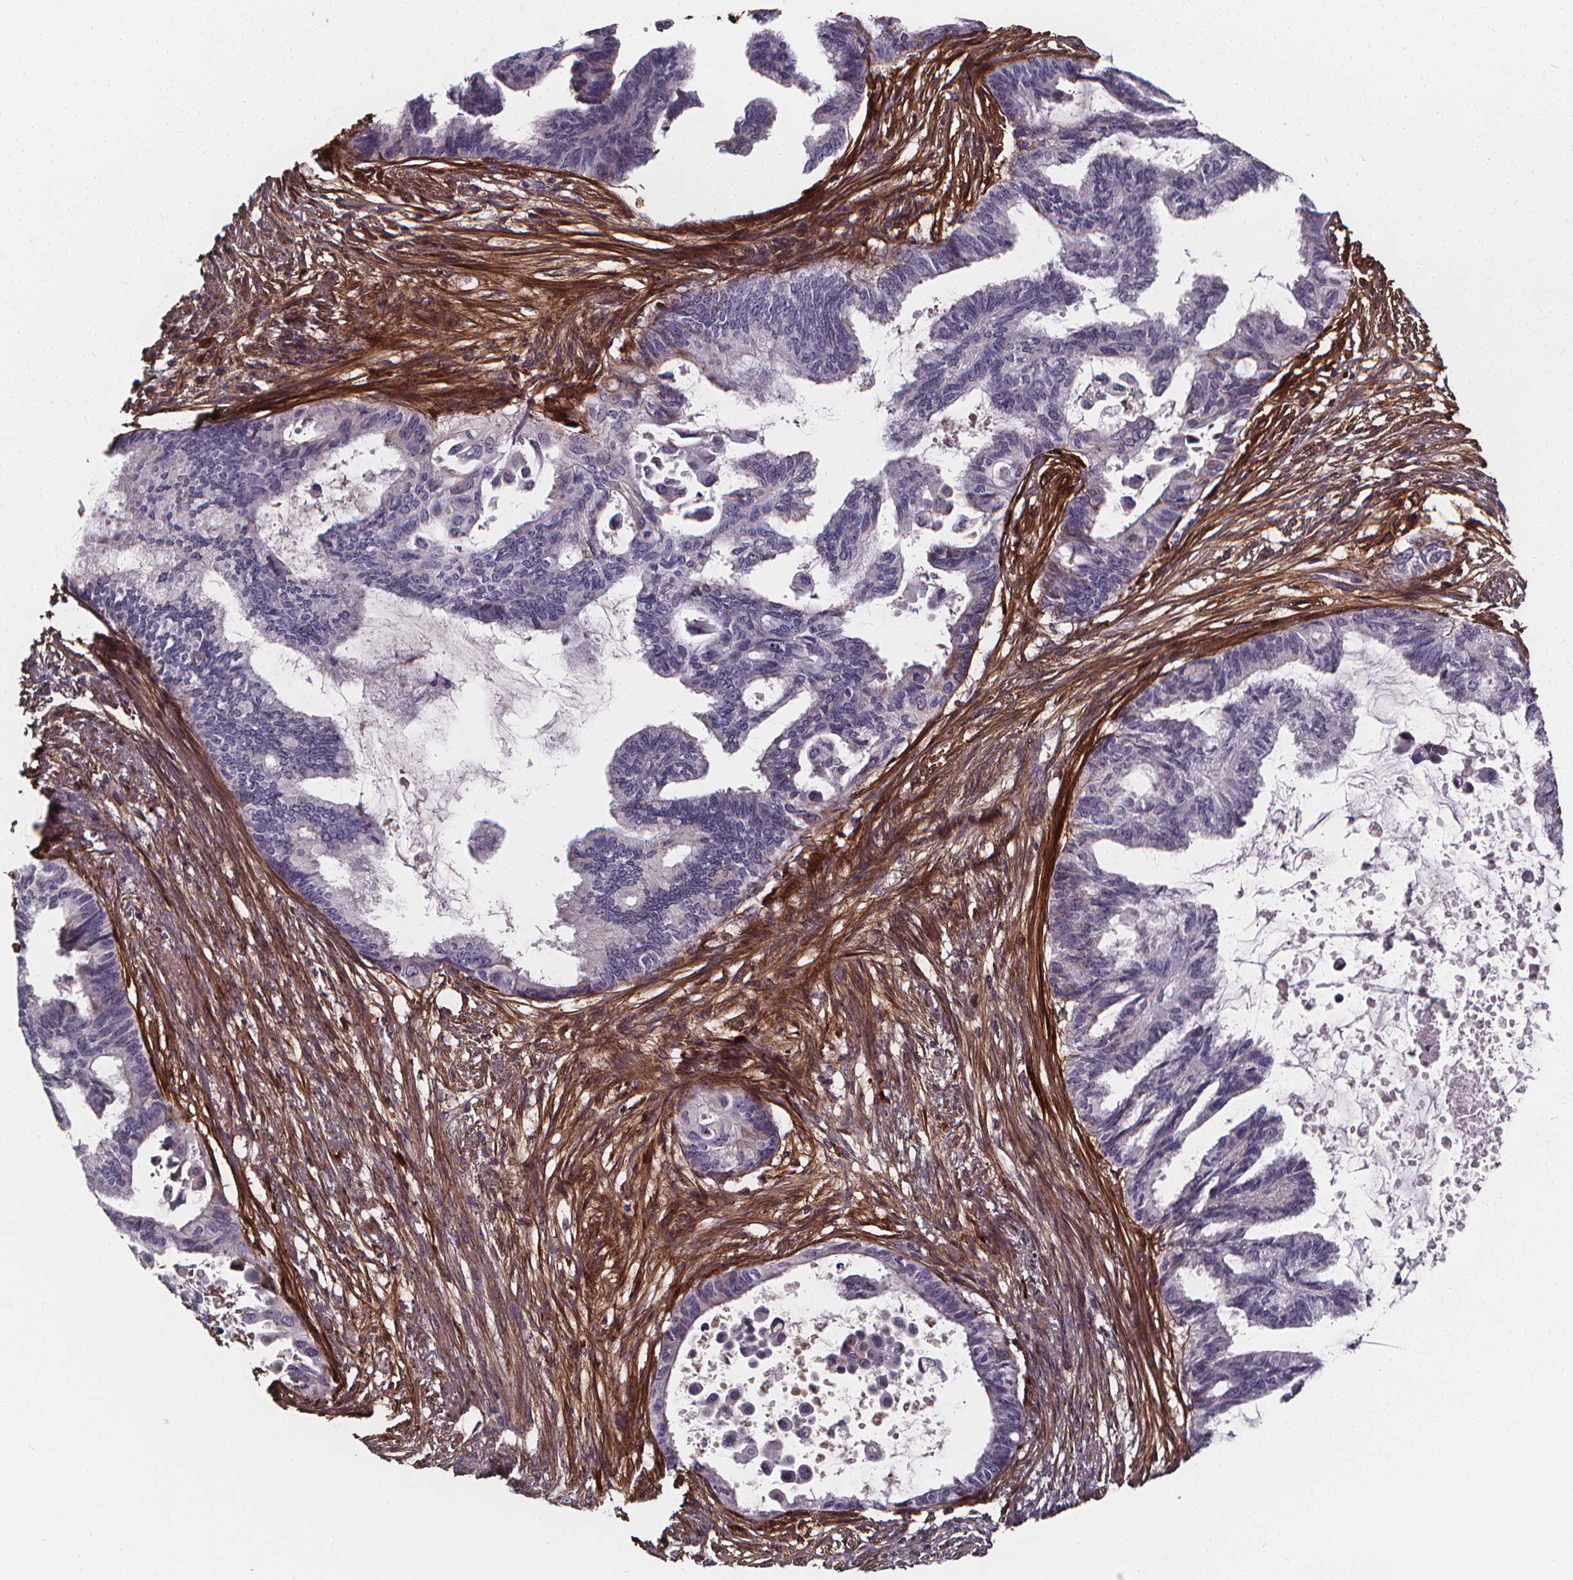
{"staining": {"intensity": "negative", "quantity": "none", "location": "none"}, "tissue": "endometrial cancer", "cell_type": "Tumor cells", "image_type": "cancer", "snomed": [{"axis": "morphology", "description": "Adenocarcinoma, NOS"}, {"axis": "topography", "description": "Endometrium"}], "caption": "This is a micrograph of immunohistochemistry staining of endometrial cancer (adenocarcinoma), which shows no positivity in tumor cells. (DAB immunohistochemistry (IHC), high magnification).", "gene": "AEBP1", "patient": {"sex": "female", "age": 86}}